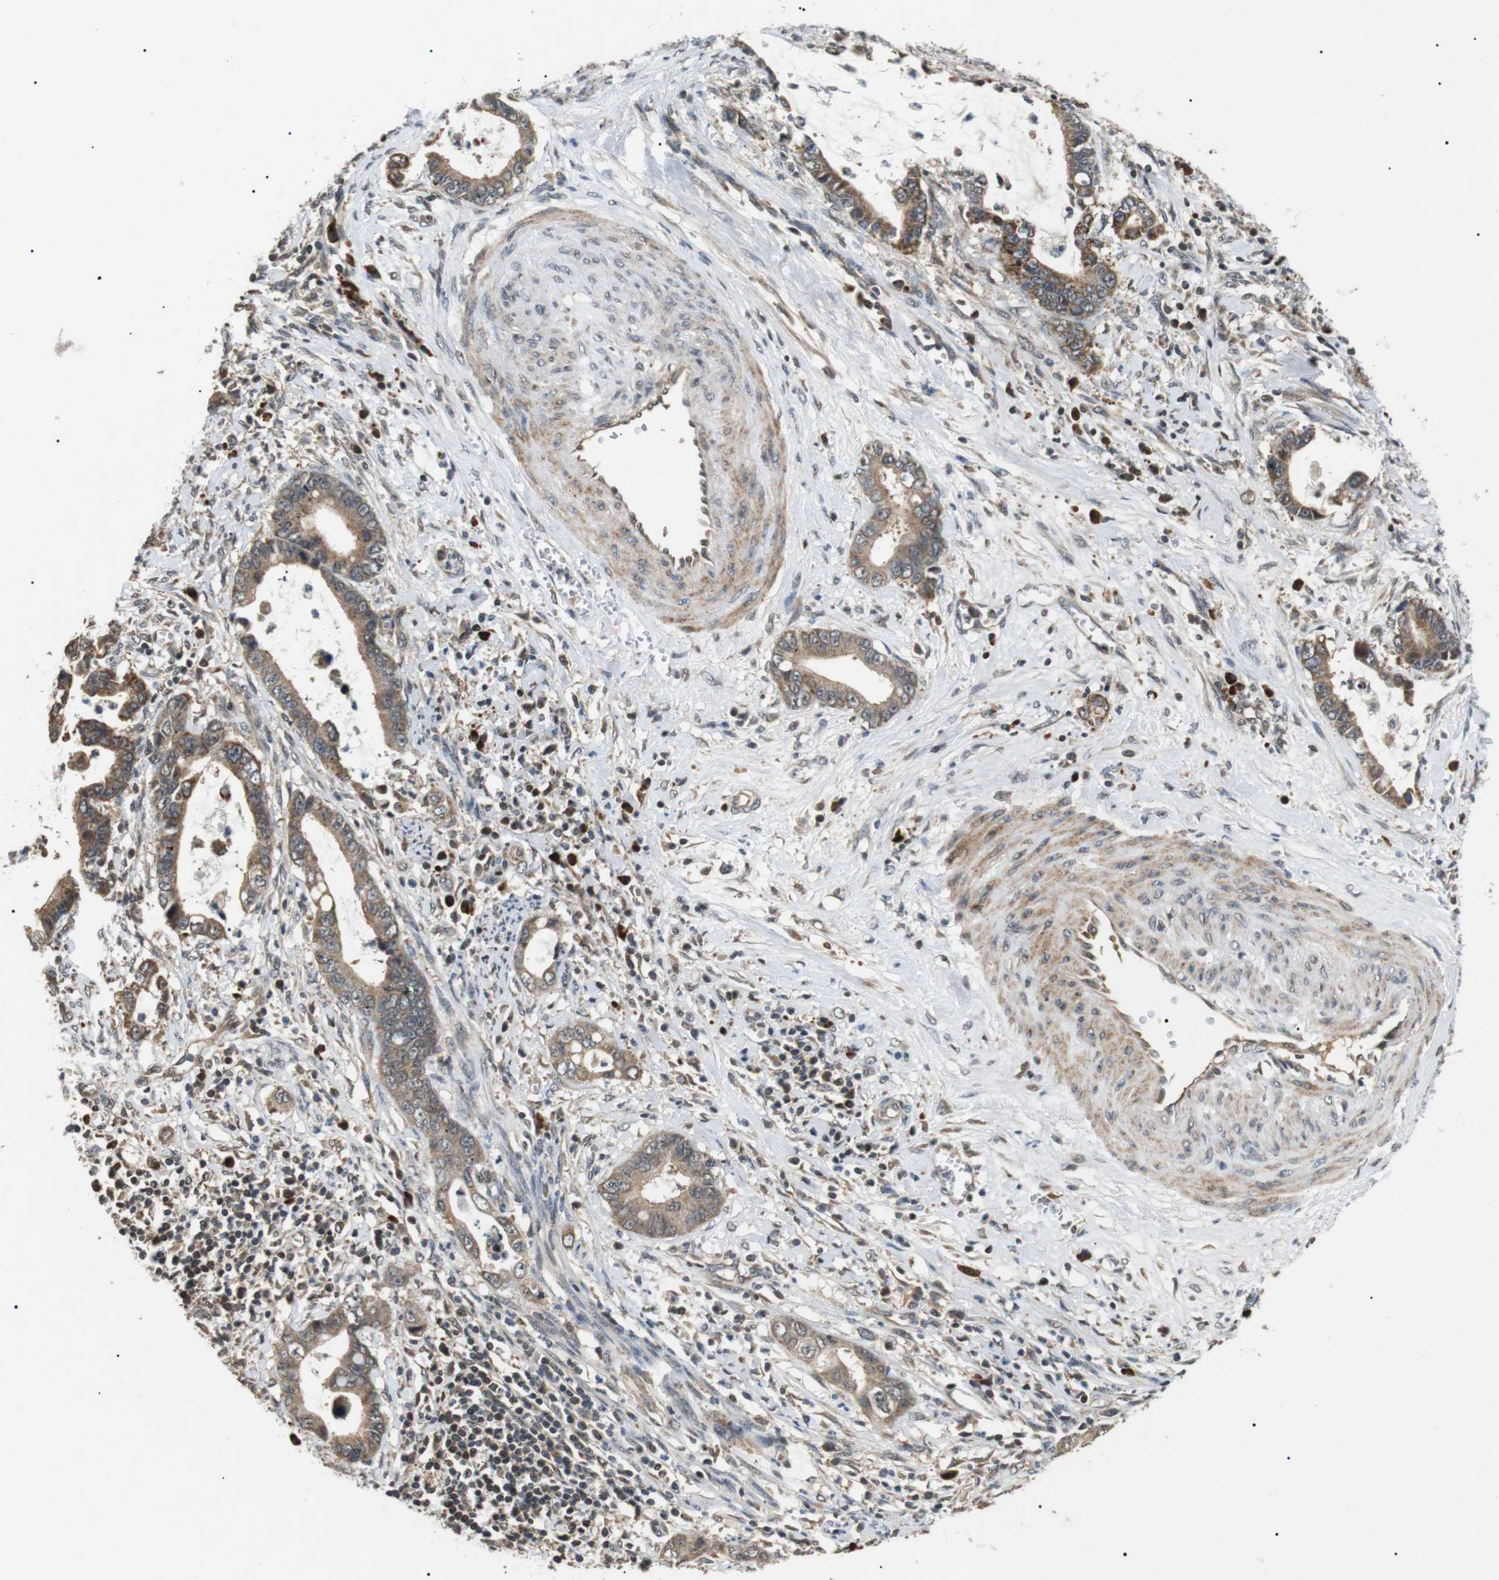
{"staining": {"intensity": "weak", "quantity": ">75%", "location": "cytoplasmic/membranous"}, "tissue": "cervical cancer", "cell_type": "Tumor cells", "image_type": "cancer", "snomed": [{"axis": "morphology", "description": "Adenocarcinoma, NOS"}, {"axis": "topography", "description": "Cervix"}], "caption": "Immunohistochemical staining of cervical adenocarcinoma shows low levels of weak cytoplasmic/membranous protein expression in about >75% of tumor cells.", "gene": "HSPA13", "patient": {"sex": "female", "age": 44}}